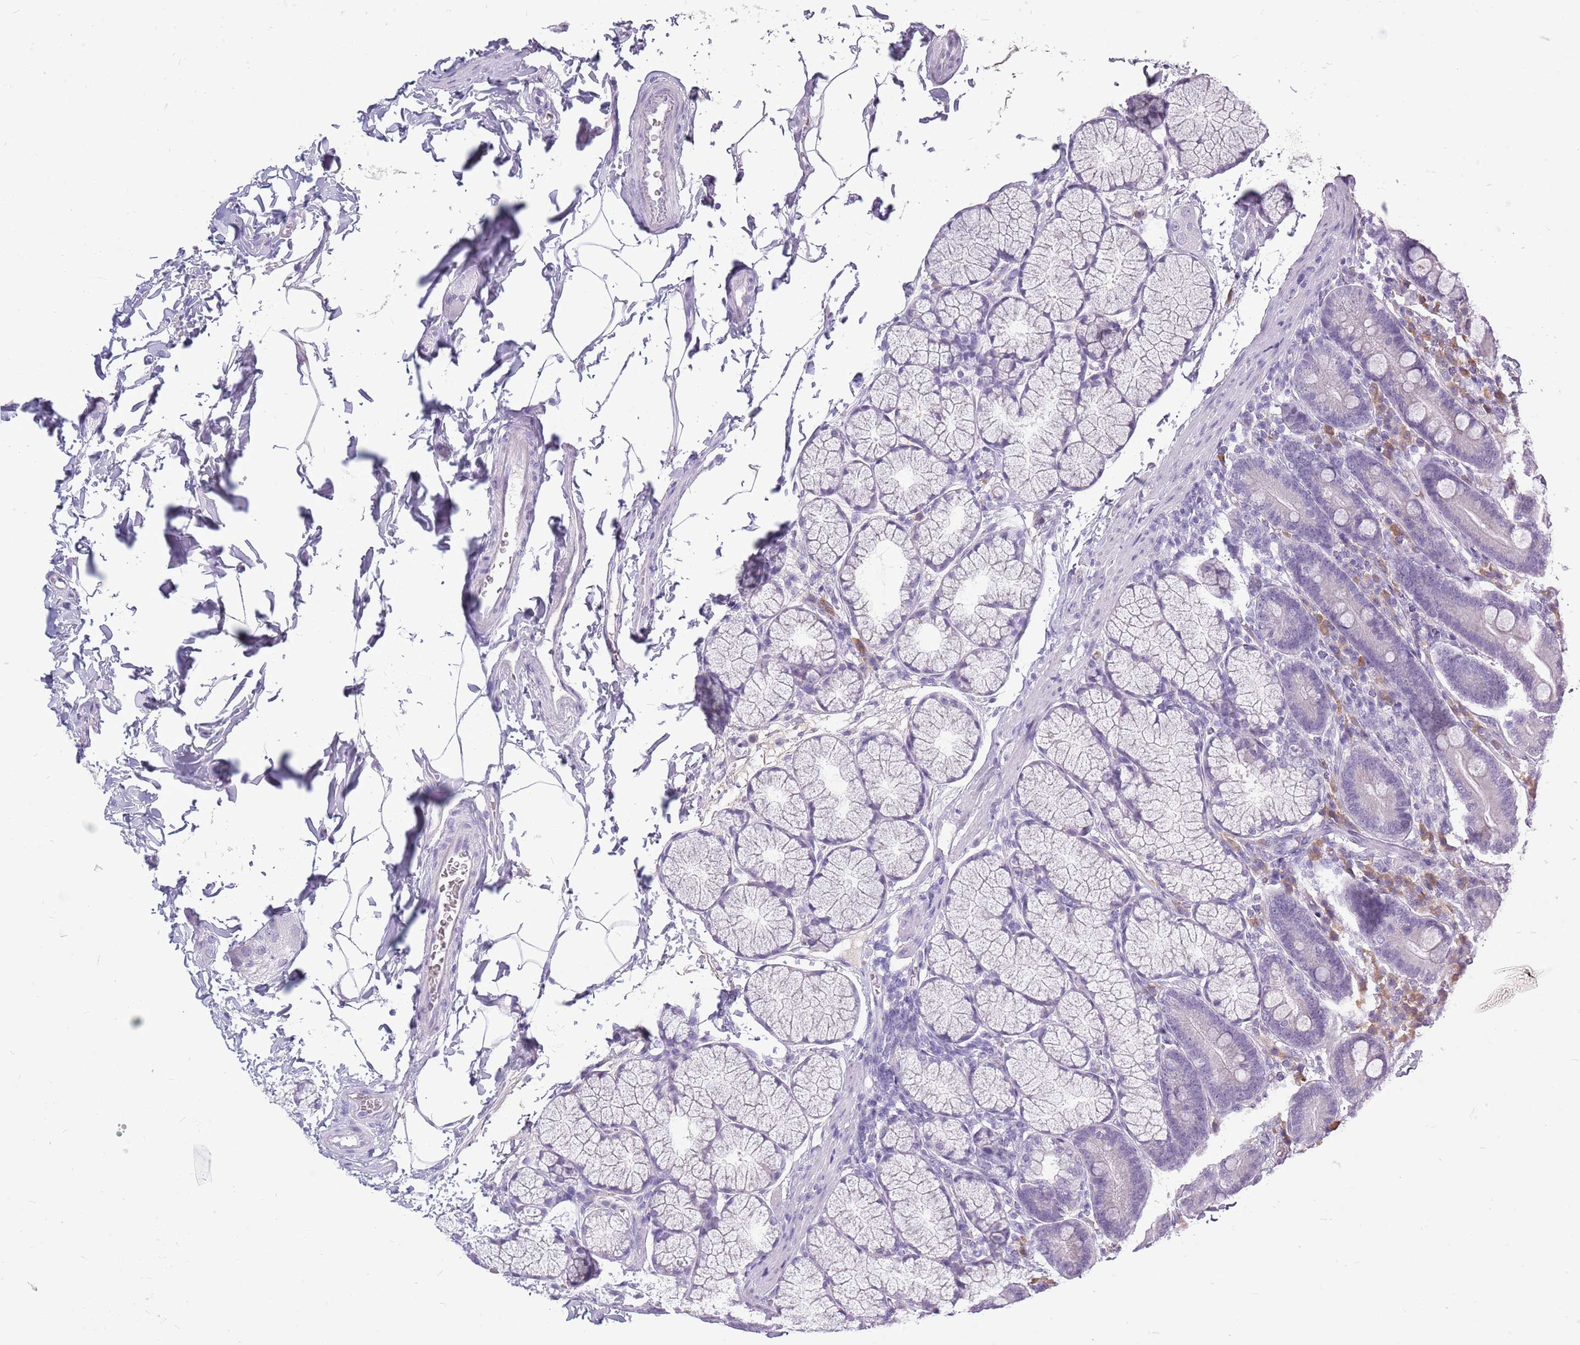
{"staining": {"intensity": "negative", "quantity": "none", "location": "none"}, "tissue": "duodenum", "cell_type": "Glandular cells", "image_type": "normal", "snomed": [{"axis": "morphology", "description": "Normal tissue, NOS"}, {"axis": "topography", "description": "Duodenum"}], "caption": "There is no significant positivity in glandular cells of duodenum. (IHC, brightfield microscopy, high magnification).", "gene": "ZNF425", "patient": {"sex": "male", "age": 35}}